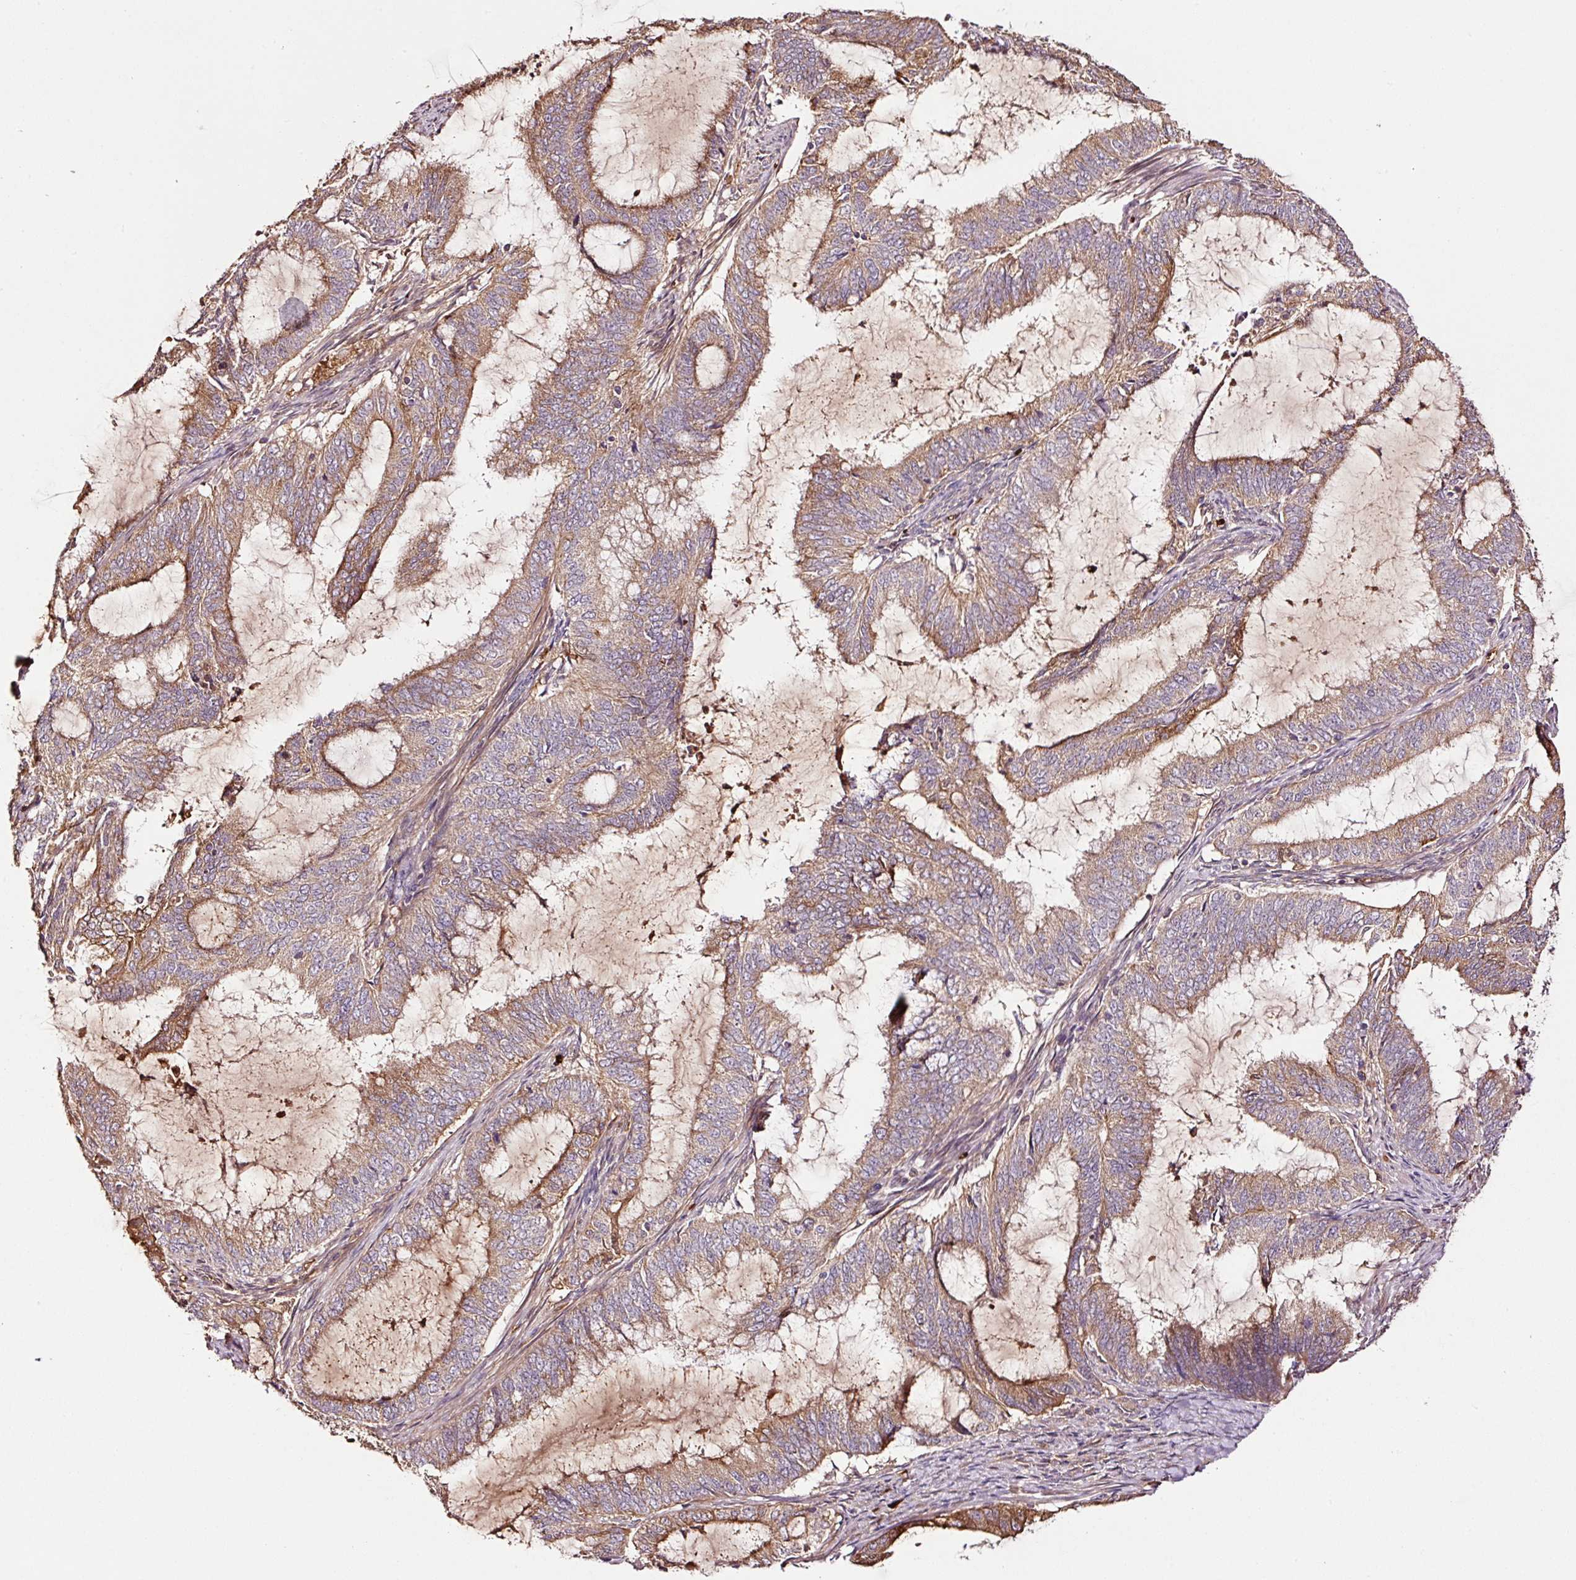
{"staining": {"intensity": "moderate", "quantity": ">75%", "location": "cytoplasmic/membranous"}, "tissue": "endometrial cancer", "cell_type": "Tumor cells", "image_type": "cancer", "snomed": [{"axis": "morphology", "description": "Adenocarcinoma, NOS"}, {"axis": "topography", "description": "Endometrium"}], "caption": "DAB (3,3'-diaminobenzidine) immunohistochemical staining of endometrial cancer shows moderate cytoplasmic/membranous protein expression in about >75% of tumor cells.", "gene": "PGLYRP2", "patient": {"sex": "female", "age": 51}}